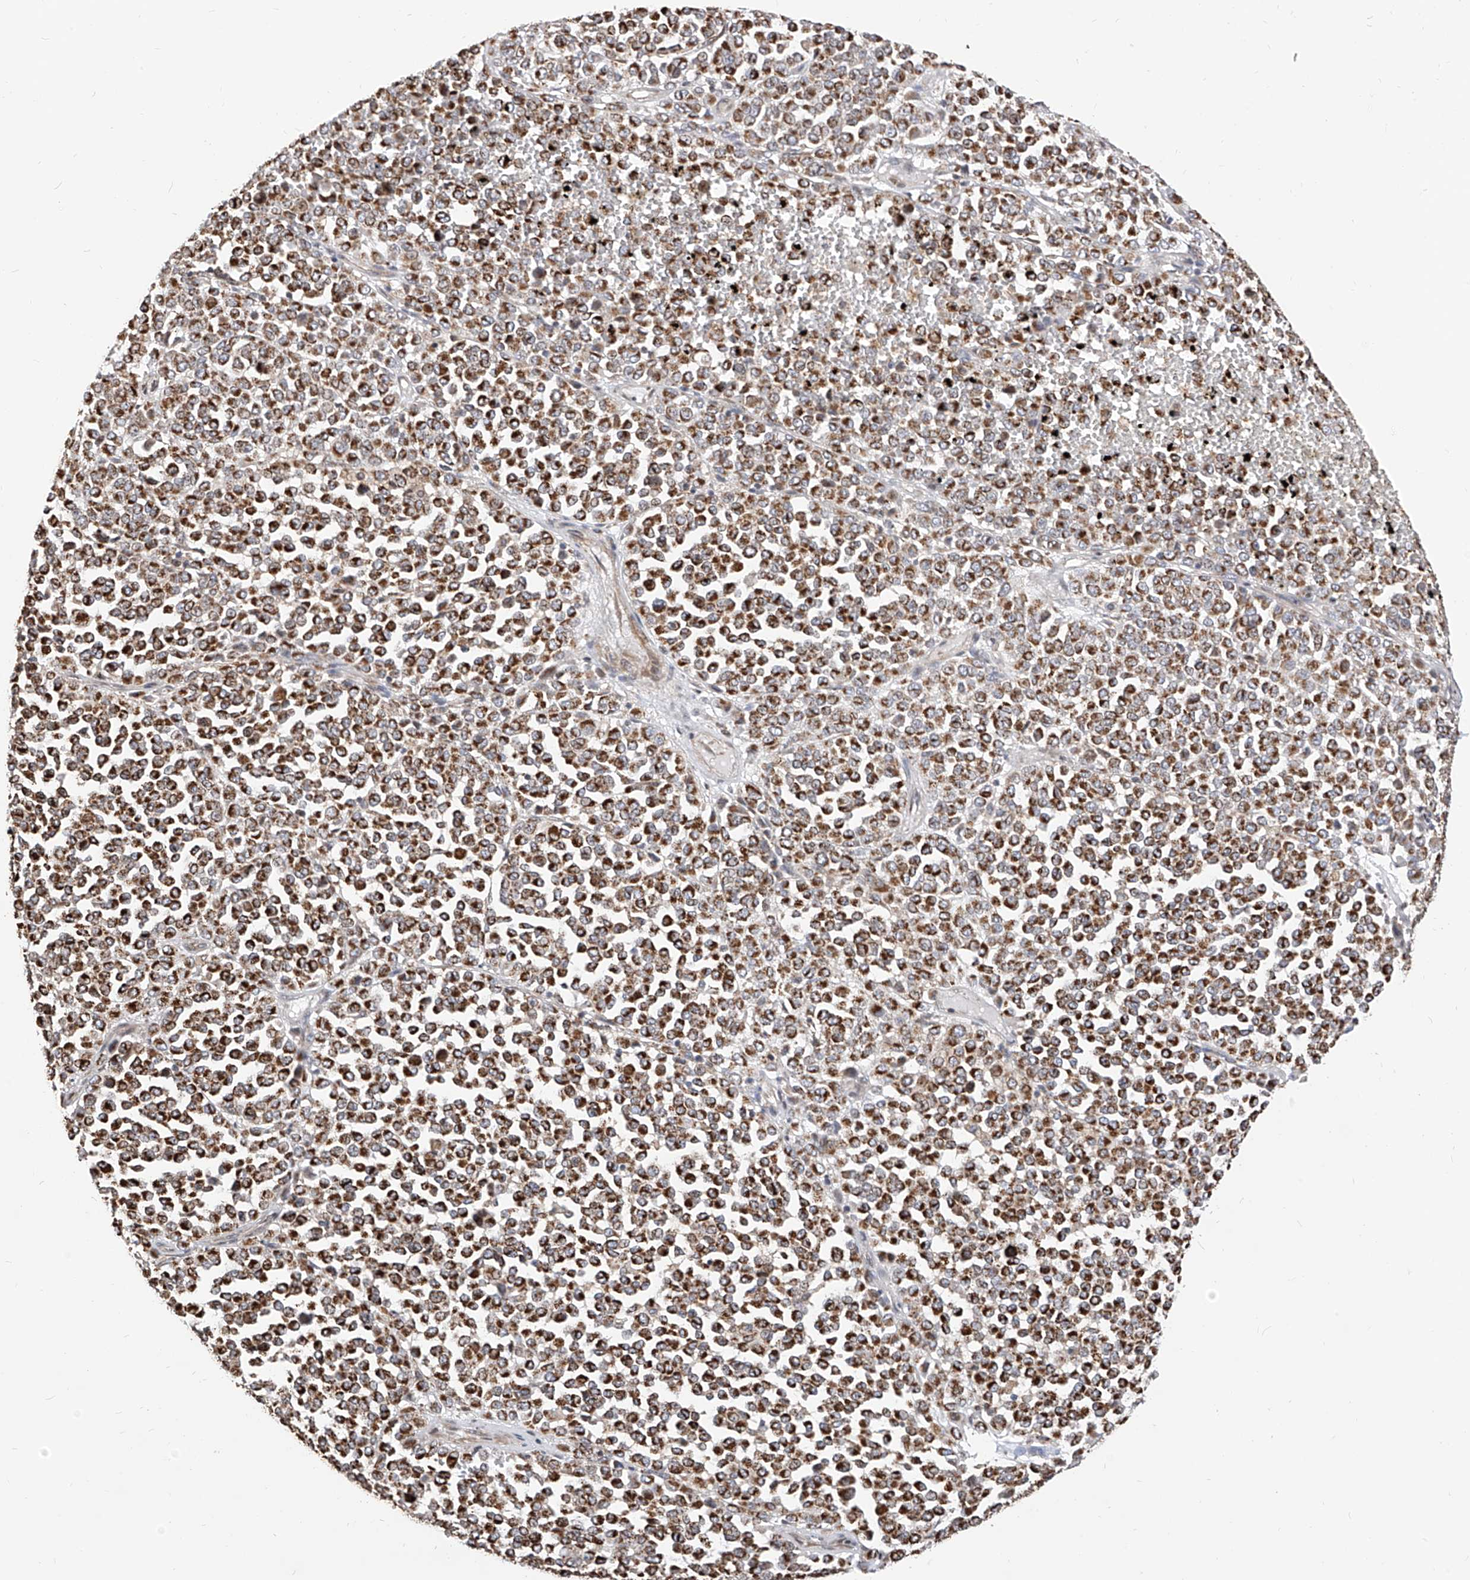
{"staining": {"intensity": "strong", "quantity": ">75%", "location": "cytoplasmic/membranous"}, "tissue": "melanoma", "cell_type": "Tumor cells", "image_type": "cancer", "snomed": [{"axis": "morphology", "description": "Malignant melanoma, Metastatic site"}, {"axis": "topography", "description": "Pancreas"}], "caption": "An immunohistochemistry (IHC) image of tumor tissue is shown. Protein staining in brown shows strong cytoplasmic/membranous positivity in malignant melanoma (metastatic site) within tumor cells.", "gene": "TTLL8", "patient": {"sex": "female", "age": 30}}